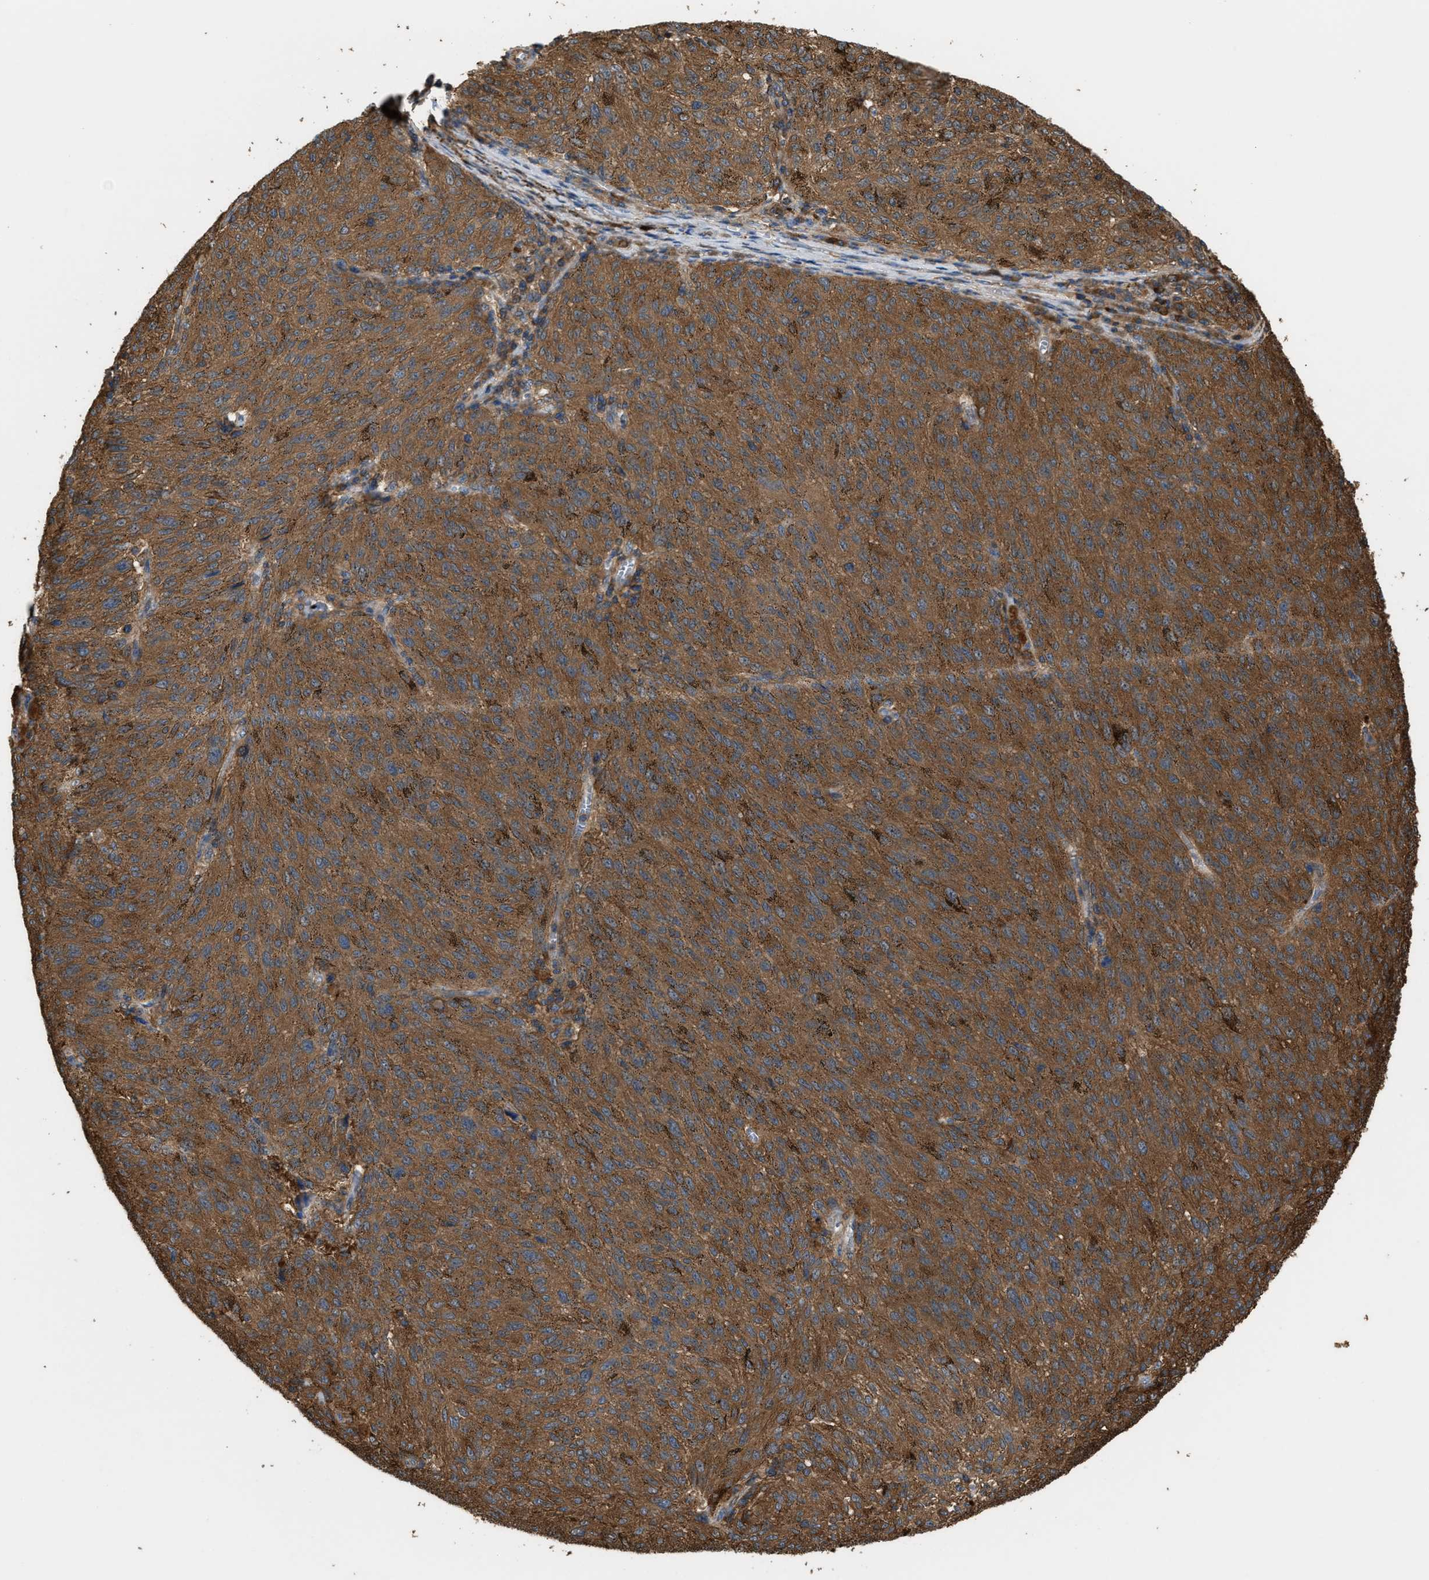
{"staining": {"intensity": "strong", "quantity": ">75%", "location": "cytoplasmic/membranous"}, "tissue": "melanoma", "cell_type": "Tumor cells", "image_type": "cancer", "snomed": [{"axis": "morphology", "description": "Malignant melanoma, NOS"}, {"axis": "topography", "description": "Skin"}], "caption": "Tumor cells reveal strong cytoplasmic/membranous staining in about >75% of cells in malignant melanoma.", "gene": "ATIC", "patient": {"sex": "female", "age": 72}}